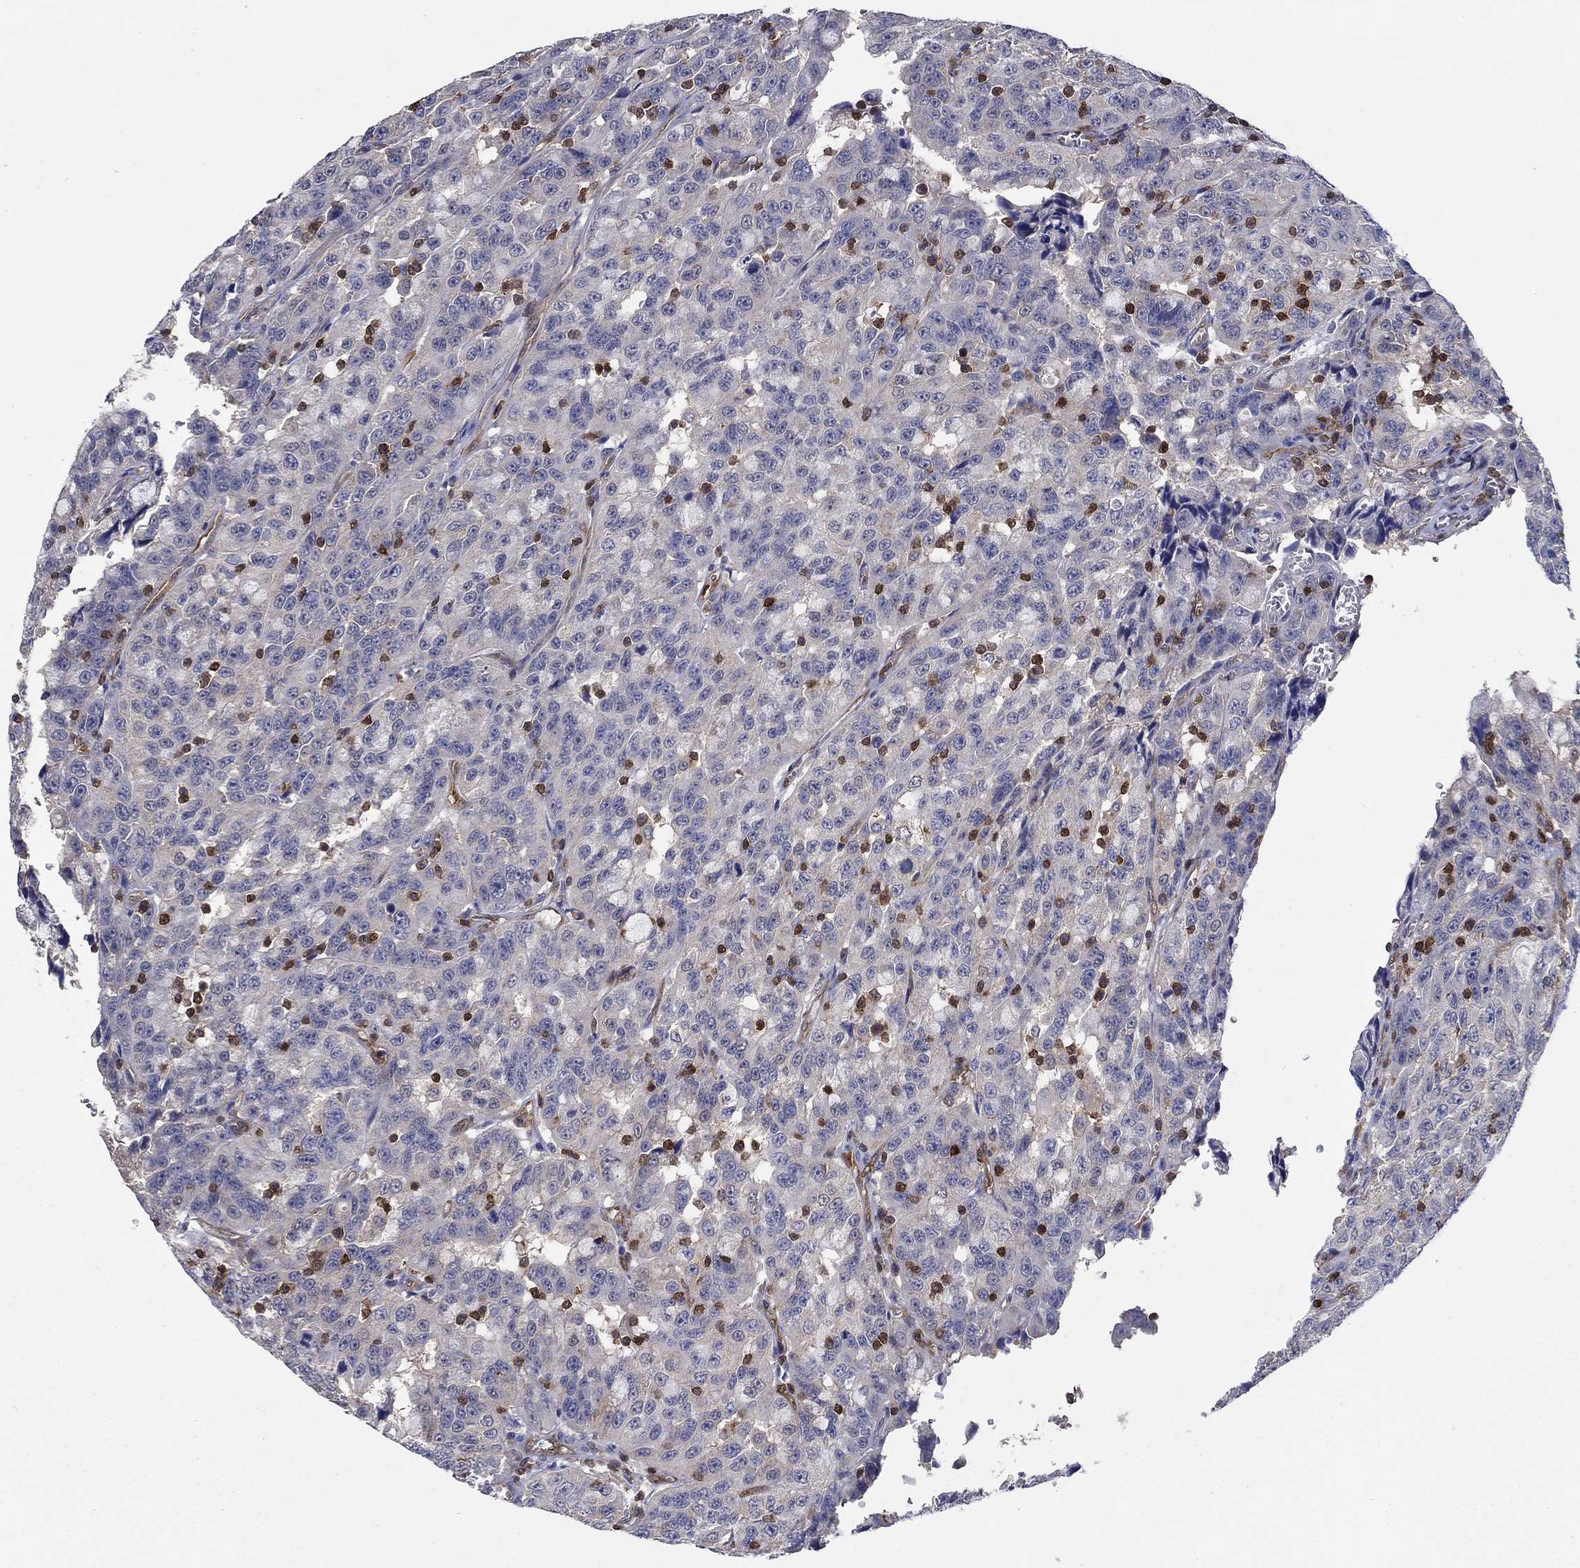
{"staining": {"intensity": "weak", "quantity": "<25%", "location": "cytoplasmic/membranous"}, "tissue": "urothelial cancer", "cell_type": "Tumor cells", "image_type": "cancer", "snomed": [{"axis": "morphology", "description": "Urothelial carcinoma, NOS"}, {"axis": "morphology", "description": "Urothelial carcinoma, High grade"}, {"axis": "topography", "description": "Urinary bladder"}], "caption": "A high-resolution micrograph shows immunohistochemistry (IHC) staining of high-grade urothelial carcinoma, which reveals no significant staining in tumor cells. (DAB (3,3'-diaminobenzidine) IHC, high magnification).", "gene": "AGFG2", "patient": {"sex": "female", "age": 73}}